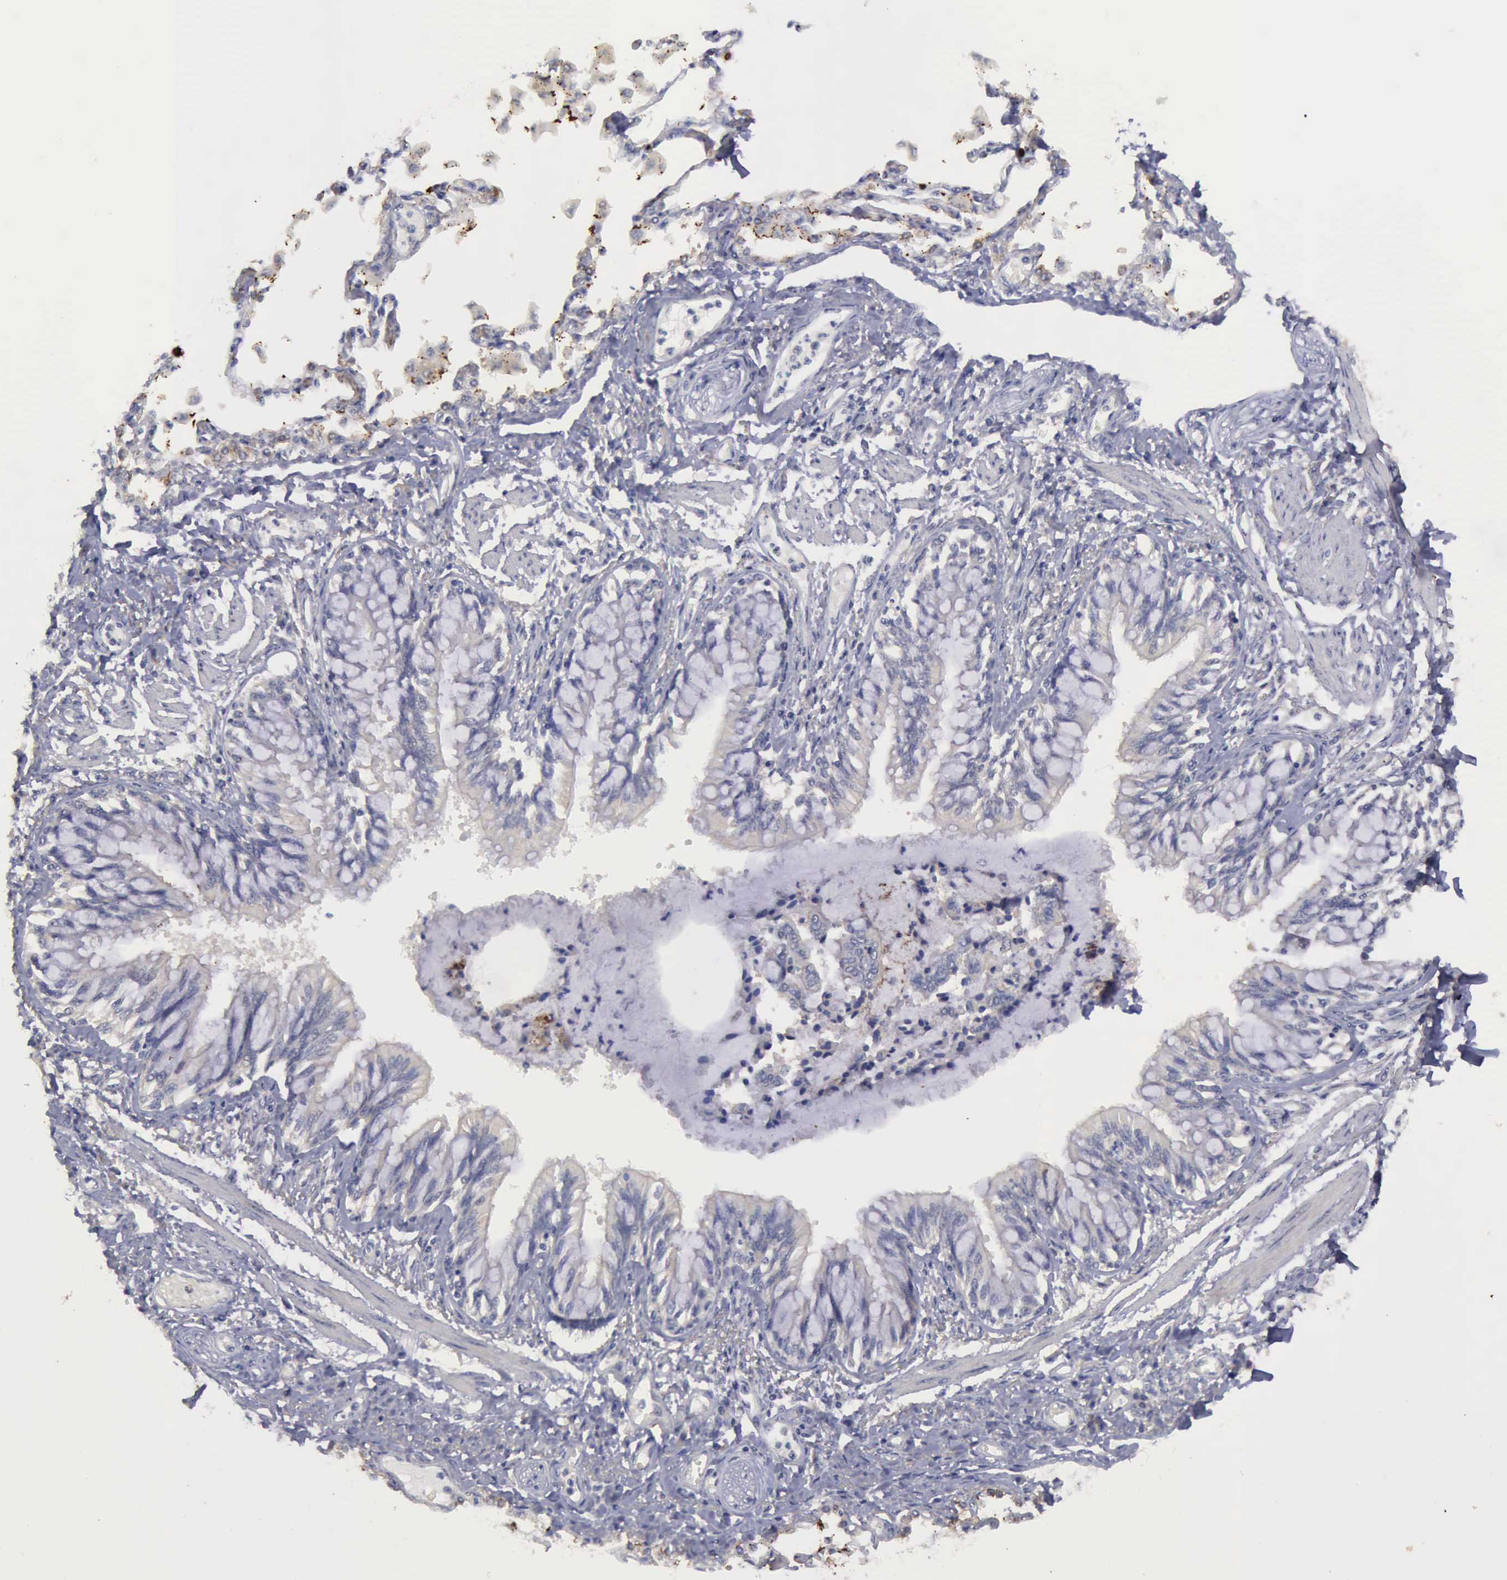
{"staining": {"intensity": "negative", "quantity": "none", "location": "none"}, "tissue": "adipose tissue", "cell_type": "Adipocytes", "image_type": "normal", "snomed": [{"axis": "morphology", "description": "Normal tissue, NOS"}, {"axis": "morphology", "description": "Adenocarcinoma, NOS"}, {"axis": "topography", "description": "Cartilage tissue"}, {"axis": "topography", "description": "Lung"}], "caption": "IHC of normal human adipose tissue displays no positivity in adipocytes.", "gene": "PHKA1", "patient": {"sex": "female", "age": 67}}